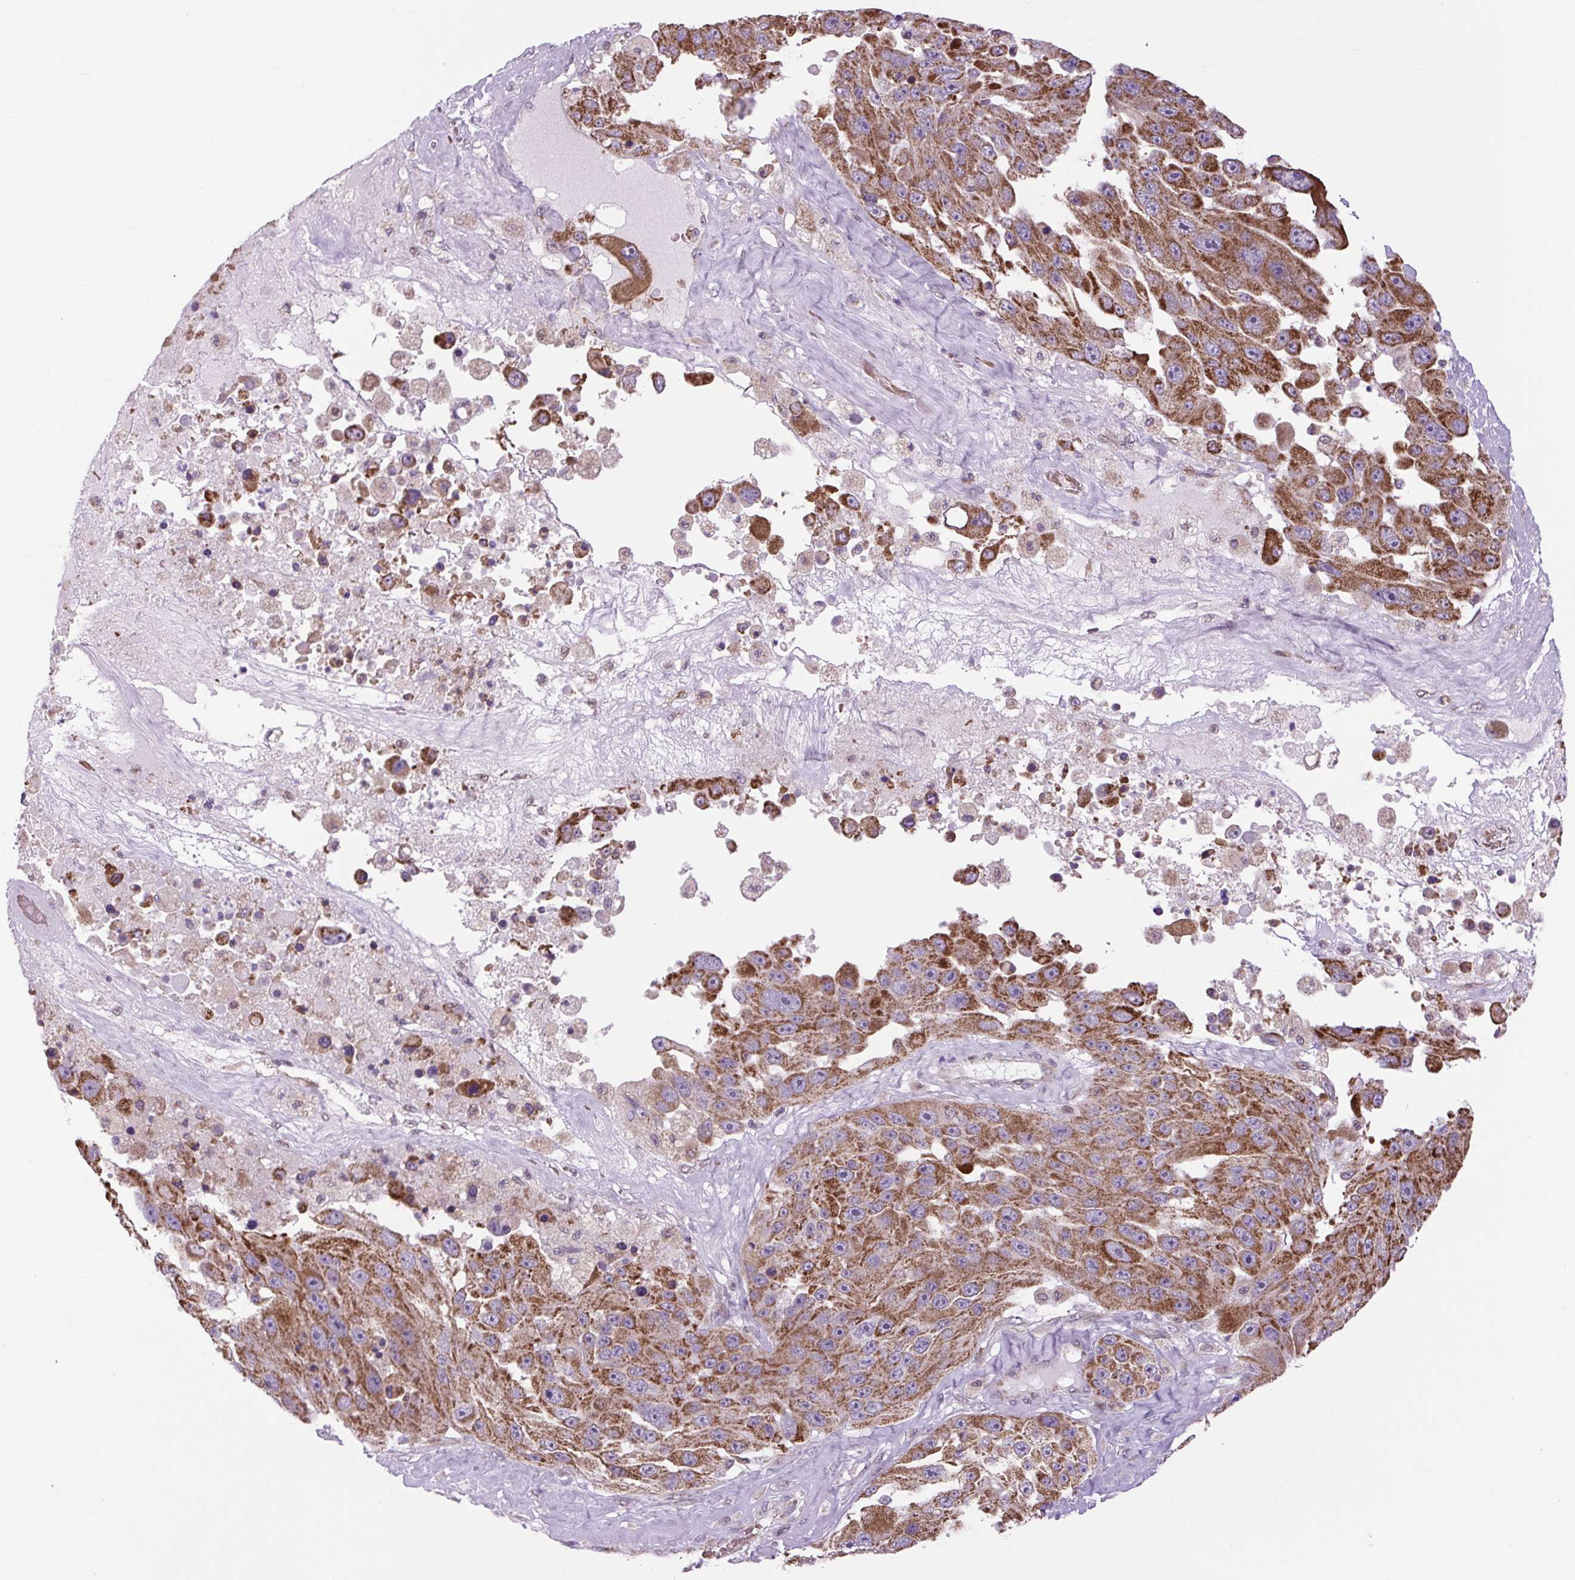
{"staining": {"intensity": "strong", "quantity": ">75%", "location": "cytoplasmic/membranous"}, "tissue": "melanoma", "cell_type": "Tumor cells", "image_type": "cancer", "snomed": [{"axis": "morphology", "description": "Malignant melanoma, Metastatic site"}, {"axis": "topography", "description": "Lymph node"}], "caption": "High-magnification brightfield microscopy of malignant melanoma (metastatic site) stained with DAB (3,3'-diaminobenzidine) (brown) and counterstained with hematoxylin (blue). tumor cells exhibit strong cytoplasmic/membranous staining is appreciated in about>75% of cells.", "gene": "SCO2", "patient": {"sex": "male", "age": 62}}